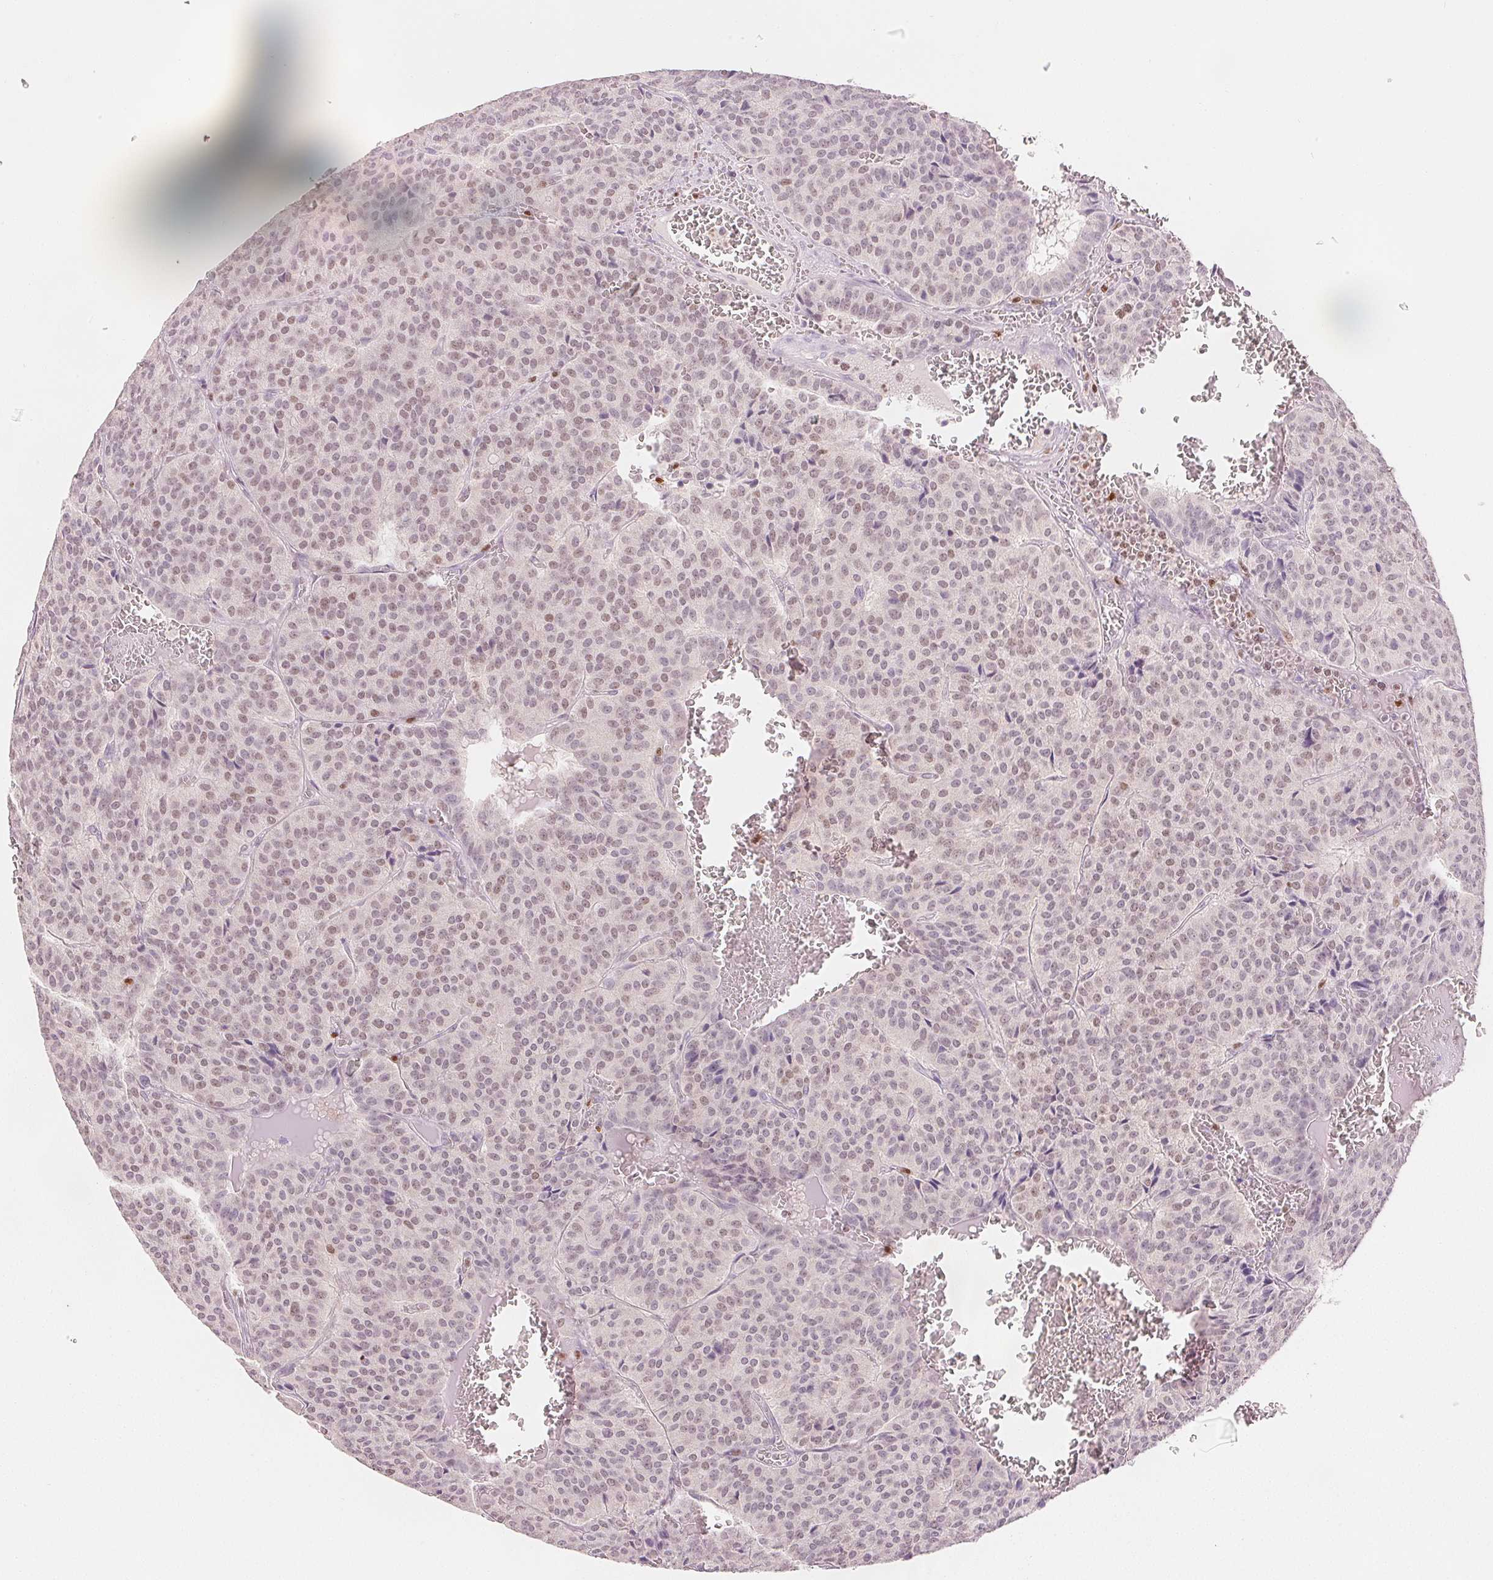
{"staining": {"intensity": "weak", "quantity": "<25%", "location": "nuclear"}, "tissue": "carcinoid", "cell_type": "Tumor cells", "image_type": "cancer", "snomed": [{"axis": "morphology", "description": "Carcinoid, malignant, NOS"}, {"axis": "topography", "description": "Lung"}], "caption": "Histopathology image shows no protein staining in tumor cells of carcinoid tissue.", "gene": "RUNX2", "patient": {"sex": "male", "age": 70}}